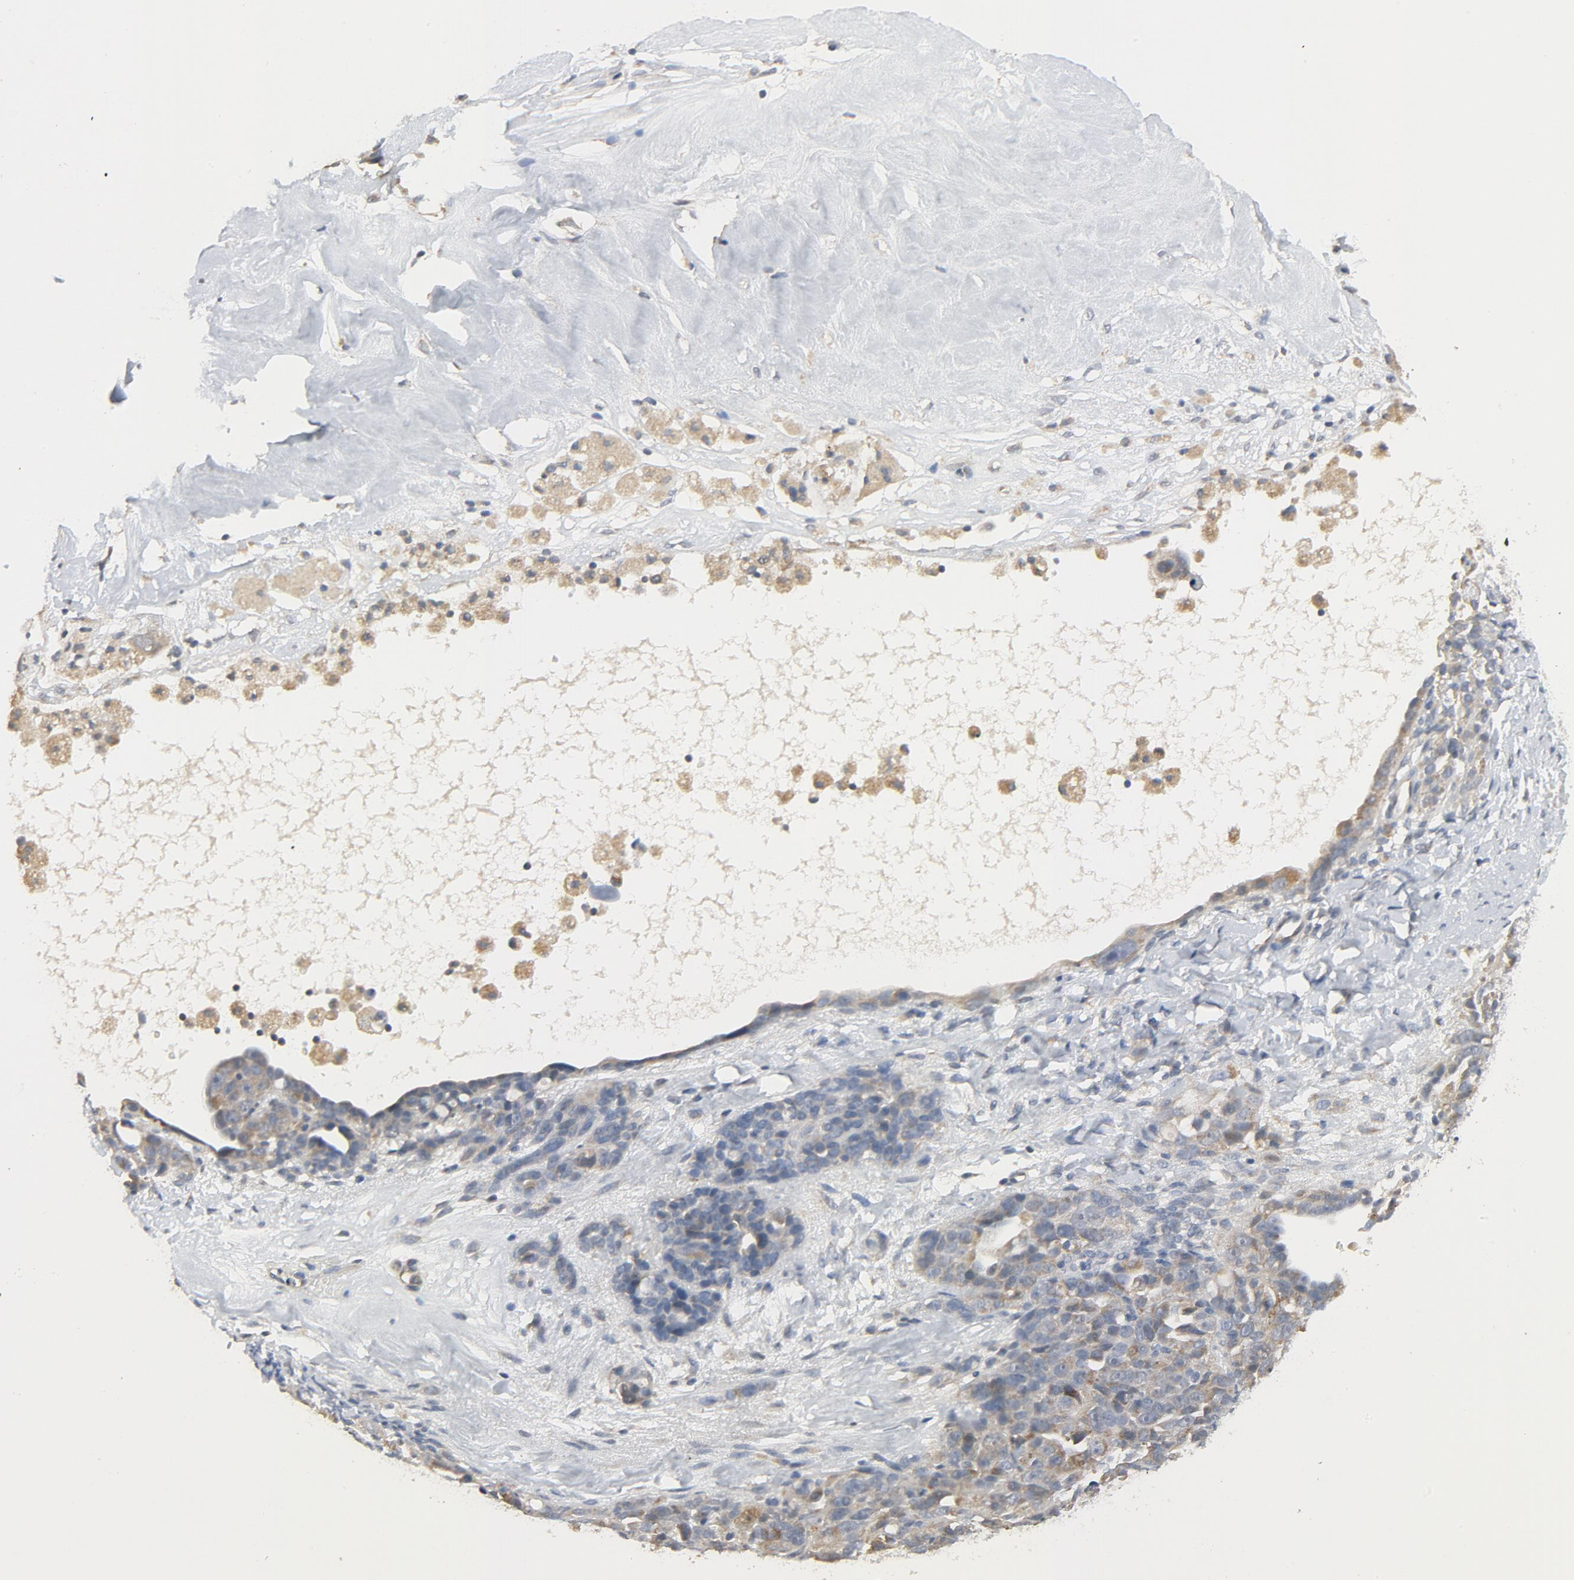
{"staining": {"intensity": "moderate", "quantity": ">75%", "location": "cytoplasmic/membranous"}, "tissue": "ovarian cancer", "cell_type": "Tumor cells", "image_type": "cancer", "snomed": [{"axis": "morphology", "description": "Cystadenocarcinoma, serous, NOS"}, {"axis": "topography", "description": "Ovary"}], "caption": "A histopathology image showing moderate cytoplasmic/membranous staining in about >75% of tumor cells in ovarian cancer (serous cystadenocarcinoma), as visualized by brown immunohistochemical staining.", "gene": "C14orf119", "patient": {"sex": "female", "age": 66}}